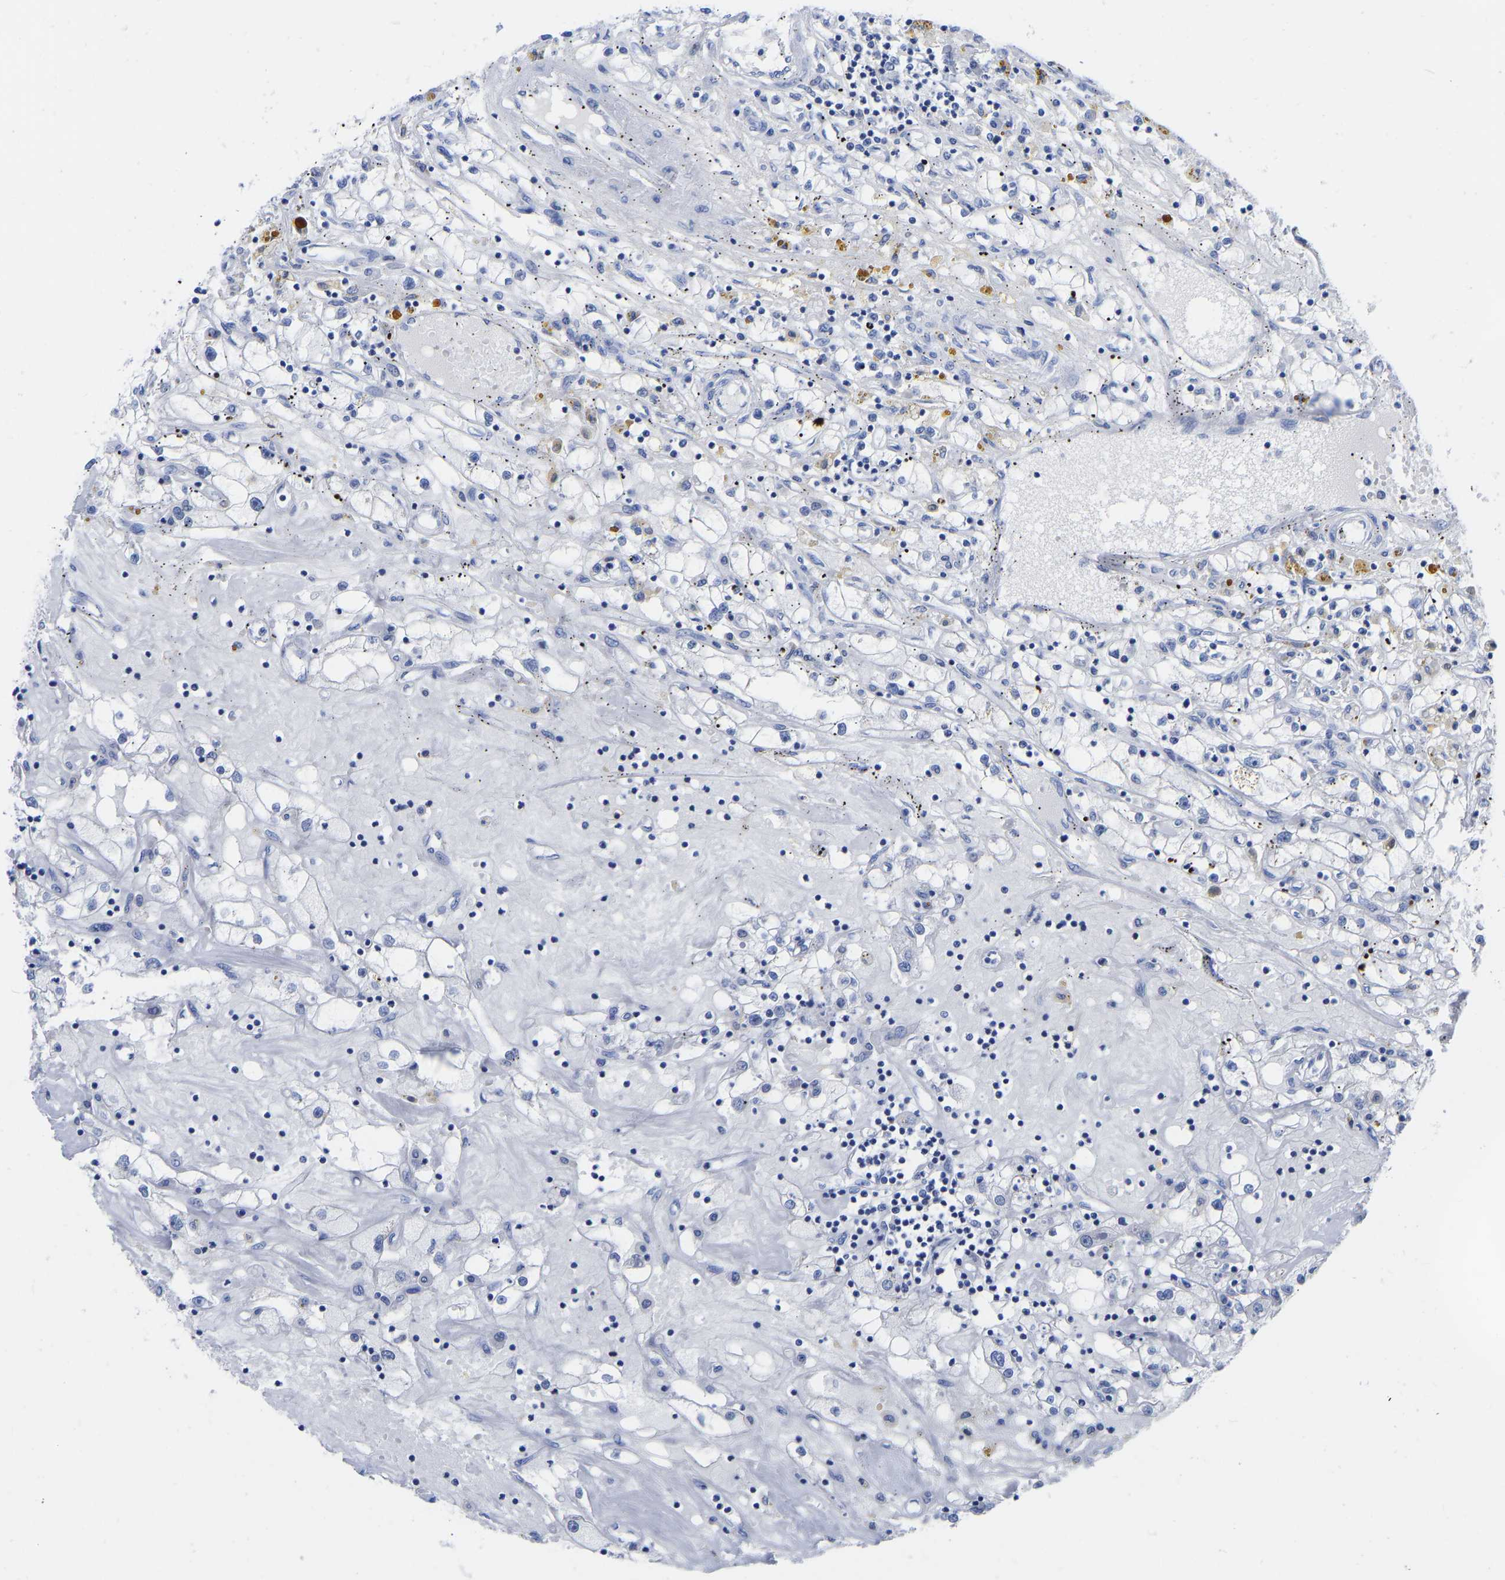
{"staining": {"intensity": "negative", "quantity": "none", "location": "none"}, "tissue": "renal cancer", "cell_type": "Tumor cells", "image_type": "cancer", "snomed": [{"axis": "morphology", "description": "Adenocarcinoma, NOS"}, {"axis": "topography", "description": "Kidney"}], "caption": "Immunohistochemistry (IHC) of renal cancer (adenocarcinoma) shows no staining in tumor cells.", "gene": "GPA33", "patient": {"sex": "male", "age": 56}}